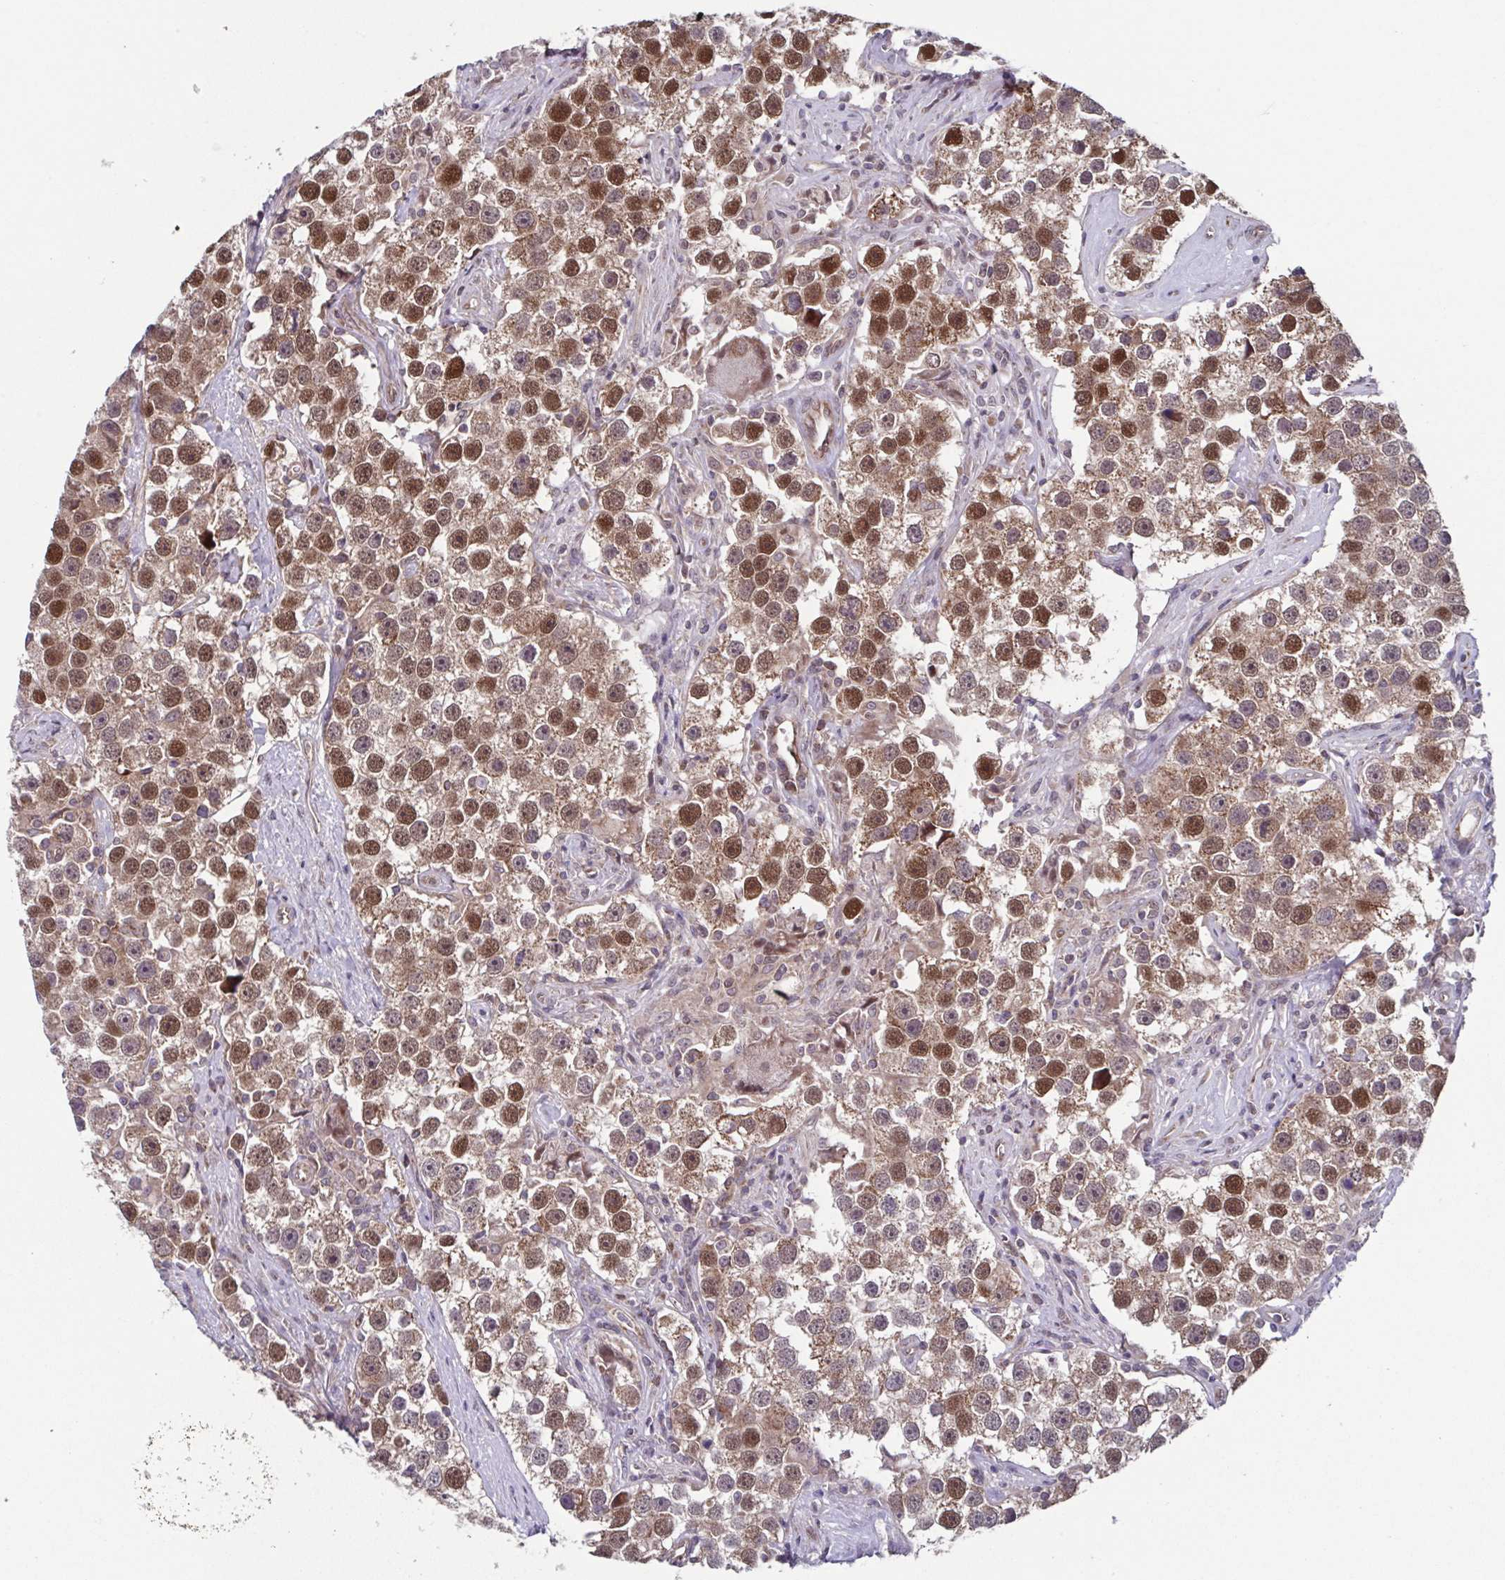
{"staining": {"intensity": "moderate", "quantity": ">75%", "location": "cytoplasmic/membranous,nuclear"}, "tissue": "testis cancer", "cell_type": "Tumor cells", "image_type": "cancer", "snomed": [{"axis": "morphology", "description": "Seminoma, NOS"}, {"axis": "topography", "description": "Testis"}], "caption": "The photomicrograph reveals a brown stain indicating the presence of a protein in the cytoplasmic/membranous and nuclear of tumor cells in testis seminoma.", "gene": "TTC19", "patient": {"sex": "male", "age": 49}}